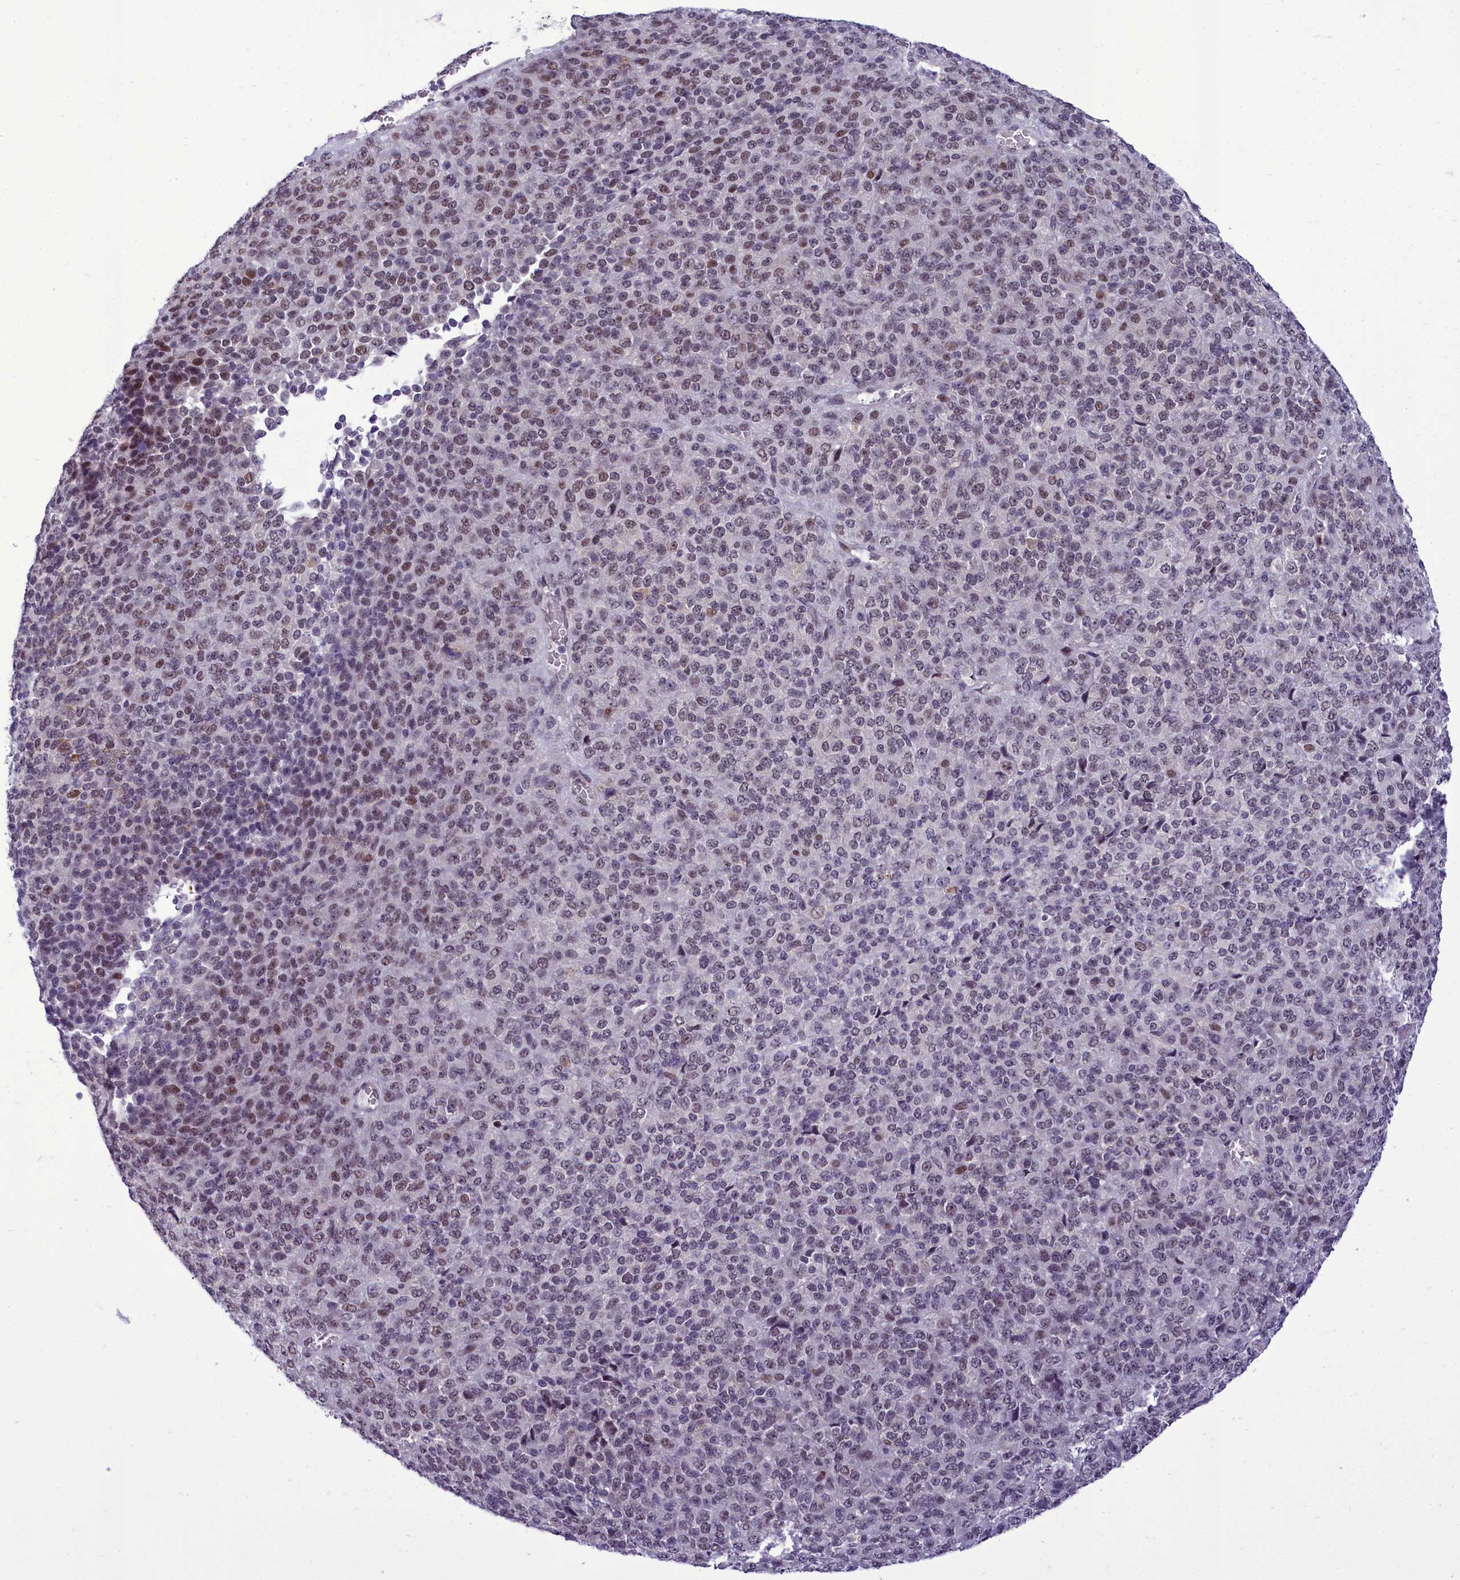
{"staining": {"intensity": "moderate", "quantity": "25%-75%", "location": "nuclear"}, "tissue": "melanoma", "cell_type": "Tumor cells", "image_type": "cancer", "snomed": [{"axis": "morphology", "description": "Malignant melanoma, Metastatic site"}, {"axis": "topography", "description": "Brain"}], "caption": "Tumor cells display moderate nuclear expression in approximately 25%-75% of cells in malignant melanoma (metastatic site).", "gene": "CEACAM19", "patient": {"sex": "female", "age": 56}}